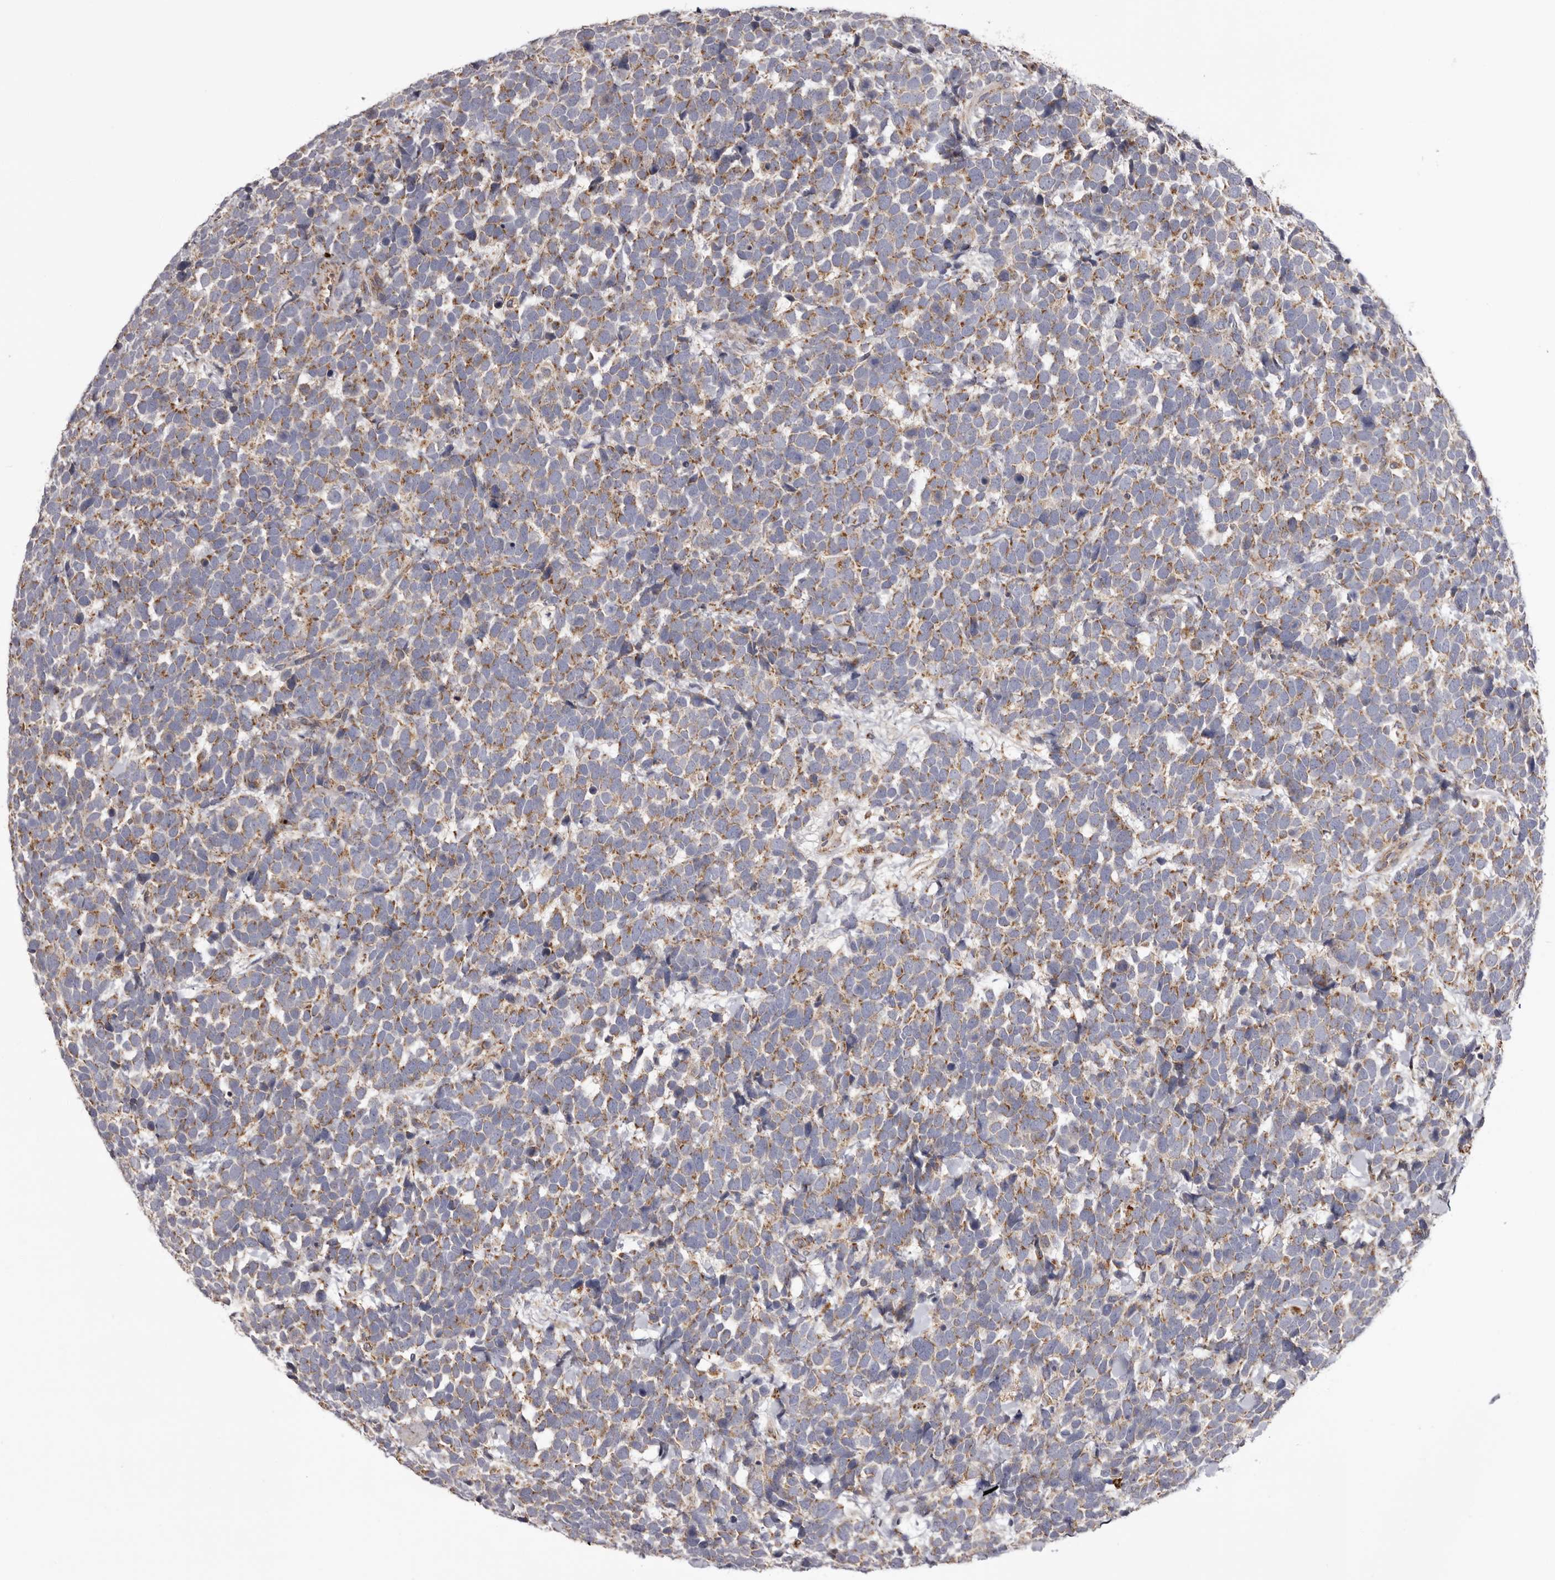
{"staining": {"intensity": "moderate", "quantity": ">75%", "location": "cytoplasmic/membranous"}, "tissue": "urothelial cancer", "cell_type": "Tumor cells", "image_type": "cancer", "snomed": [{"axis": "morphology", "description": "Urothelial carcinoma, High grade"}, {"axis": "topography", "description": "Urinary bladder"}], "caption": "Urothelial cancer was stained to show a protein in brown. There is medium levels of moderate cytoplasmic/membranous positivity in approximately >75% of tumor cells. The protein of interest is stained brown, and the nuclei are stained in blue (DAB (3,3'-diaminobenzidine) IHC with brightfield microscopy, high magnification).", "gene": "MECR", "patient": {"sex": "female", "age": 82}}